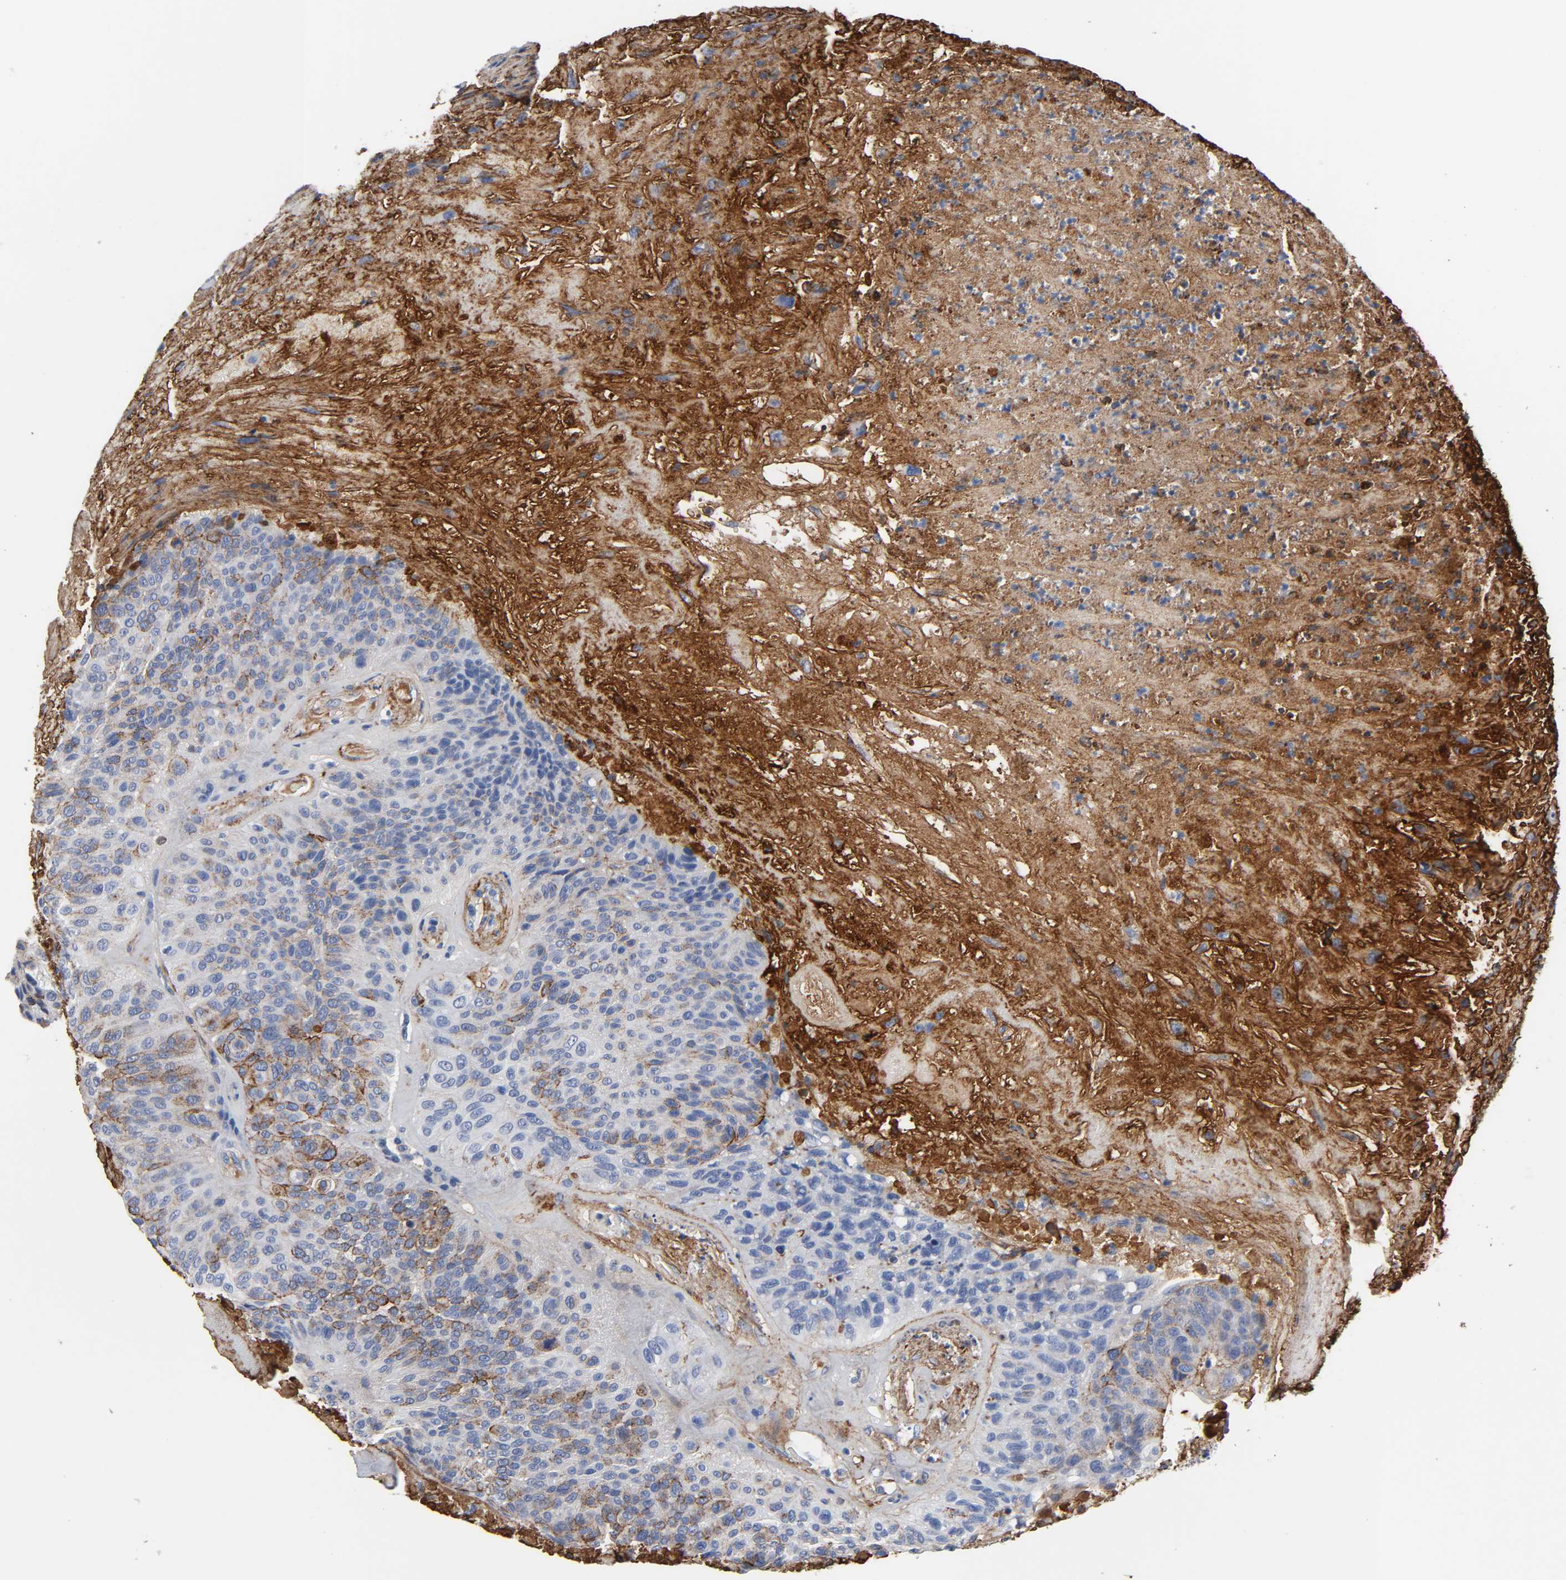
{"staining": {"intensity": "strong", "quantity": "<25%", "location": "cytoplasmic/membranous"}, "tissue": "urothelial cancer", "cell_type": "Tumor cells", "image_type": "cancer", "snomed": [{"axis": "morphology", "description": "Urothelial carcinoma, High grade"}, {"axis": "topography", "description": "Urinary bladder"}], "caption": "A photomicrograph showing strong cytoplasmic/membranous expression in approximately <25% of tumor cells in urothelial cancer, as visualized by brown immunohistochemical staining.", "gene": "FBLN1", "patient": {"sex": "male", "age": 66}}